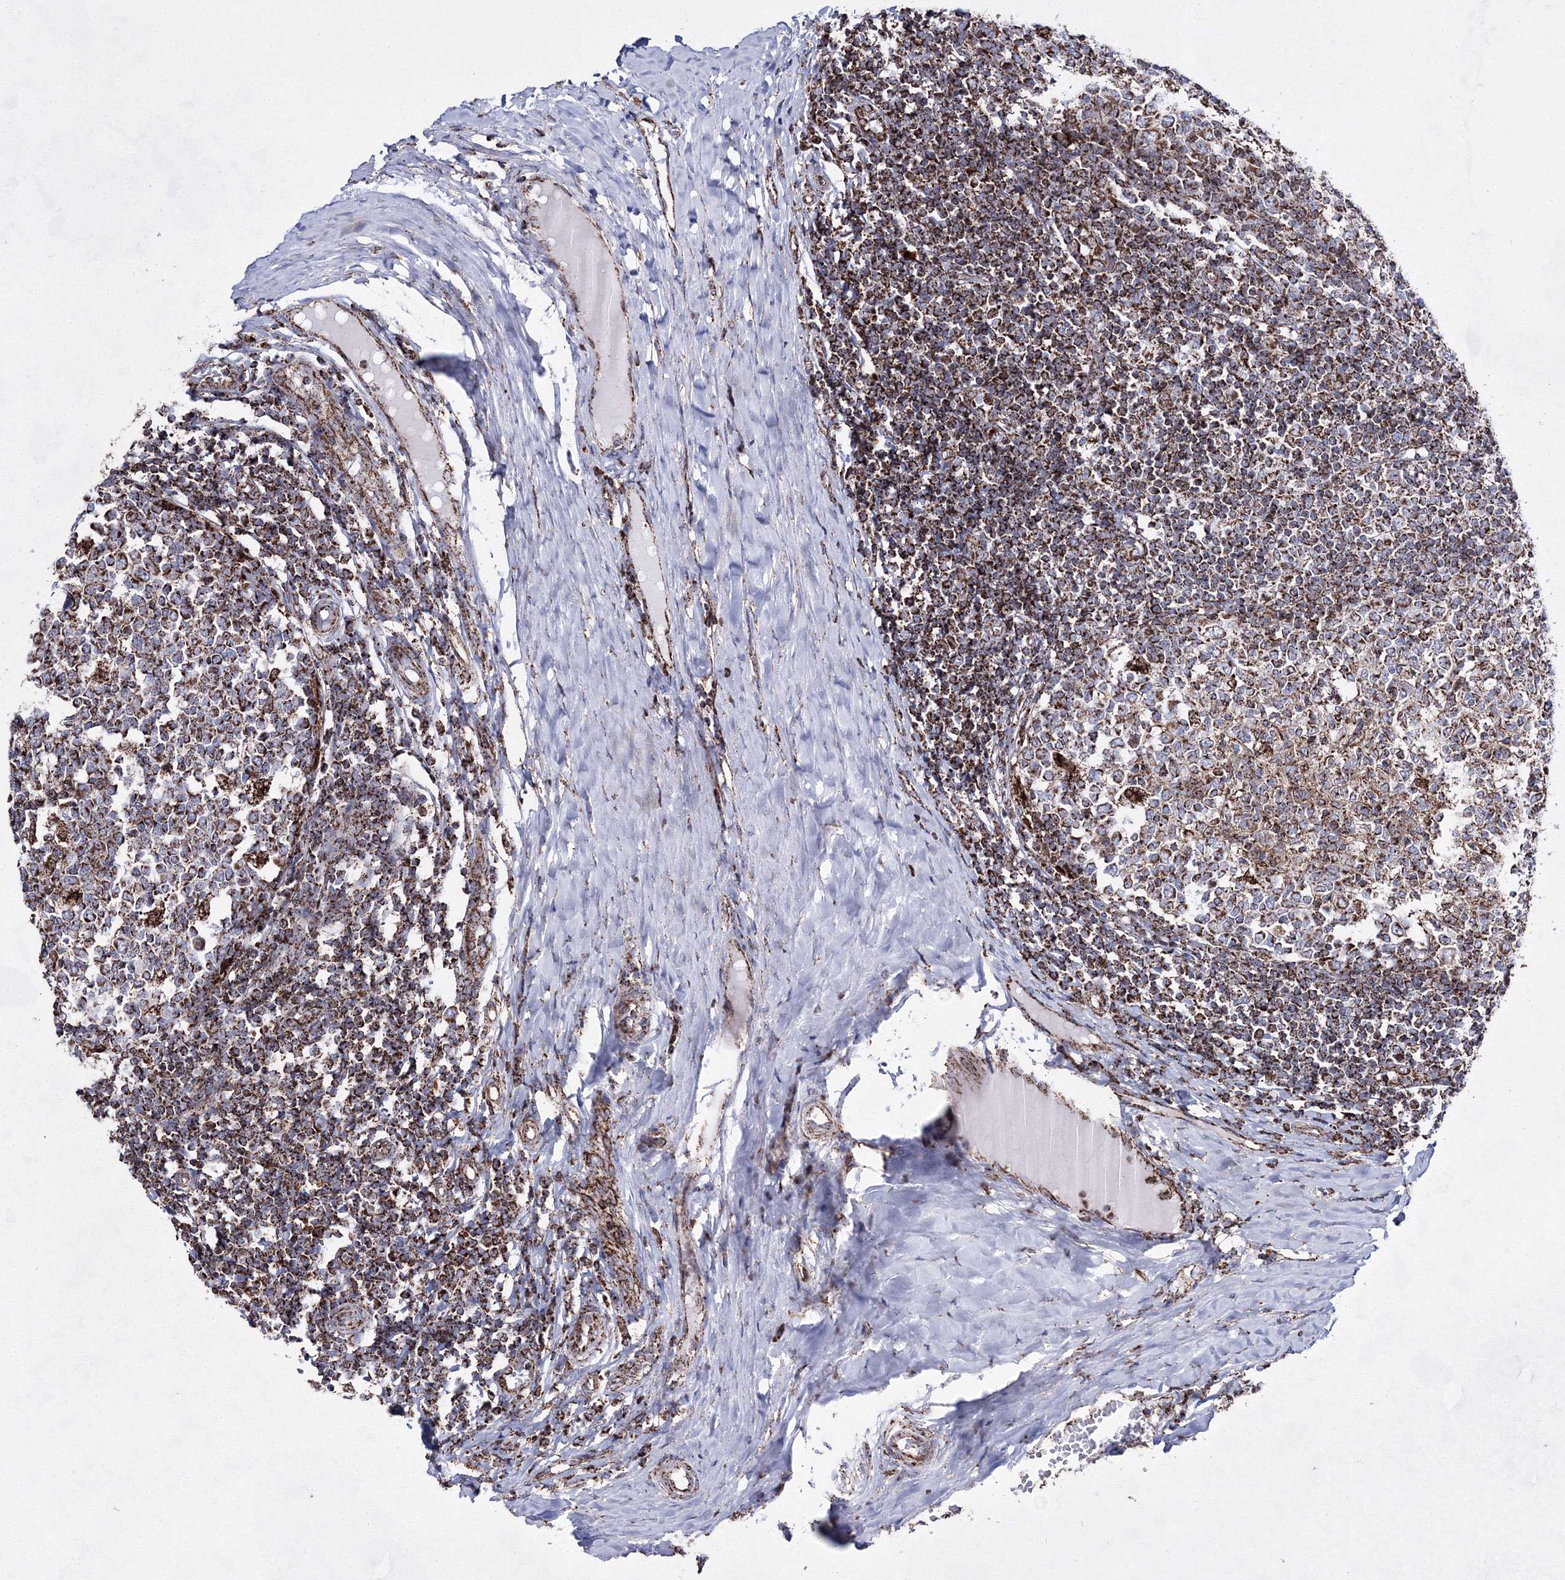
{"staining": {"intensity": "moderate", "quantity": "25%-75%", "location": "cytoplasmic/membranous"}, "tissue": "tonsil", "cell_type": "Germinal center cells", "image_type": "normal", "snomed": [{"axis": "morphology", "description": "Normal tissue, NOS"}, {"axis": "topography", "description": "Tonsil"}], "caption": "Brown immunohistochemical staining in normal human tonsil displays moderate cytoplasmic/membranous positivity in about 25%-75% of germinal center cells.", "gene": "HADHB", "patient": {"sex": "female", "age": 19}}